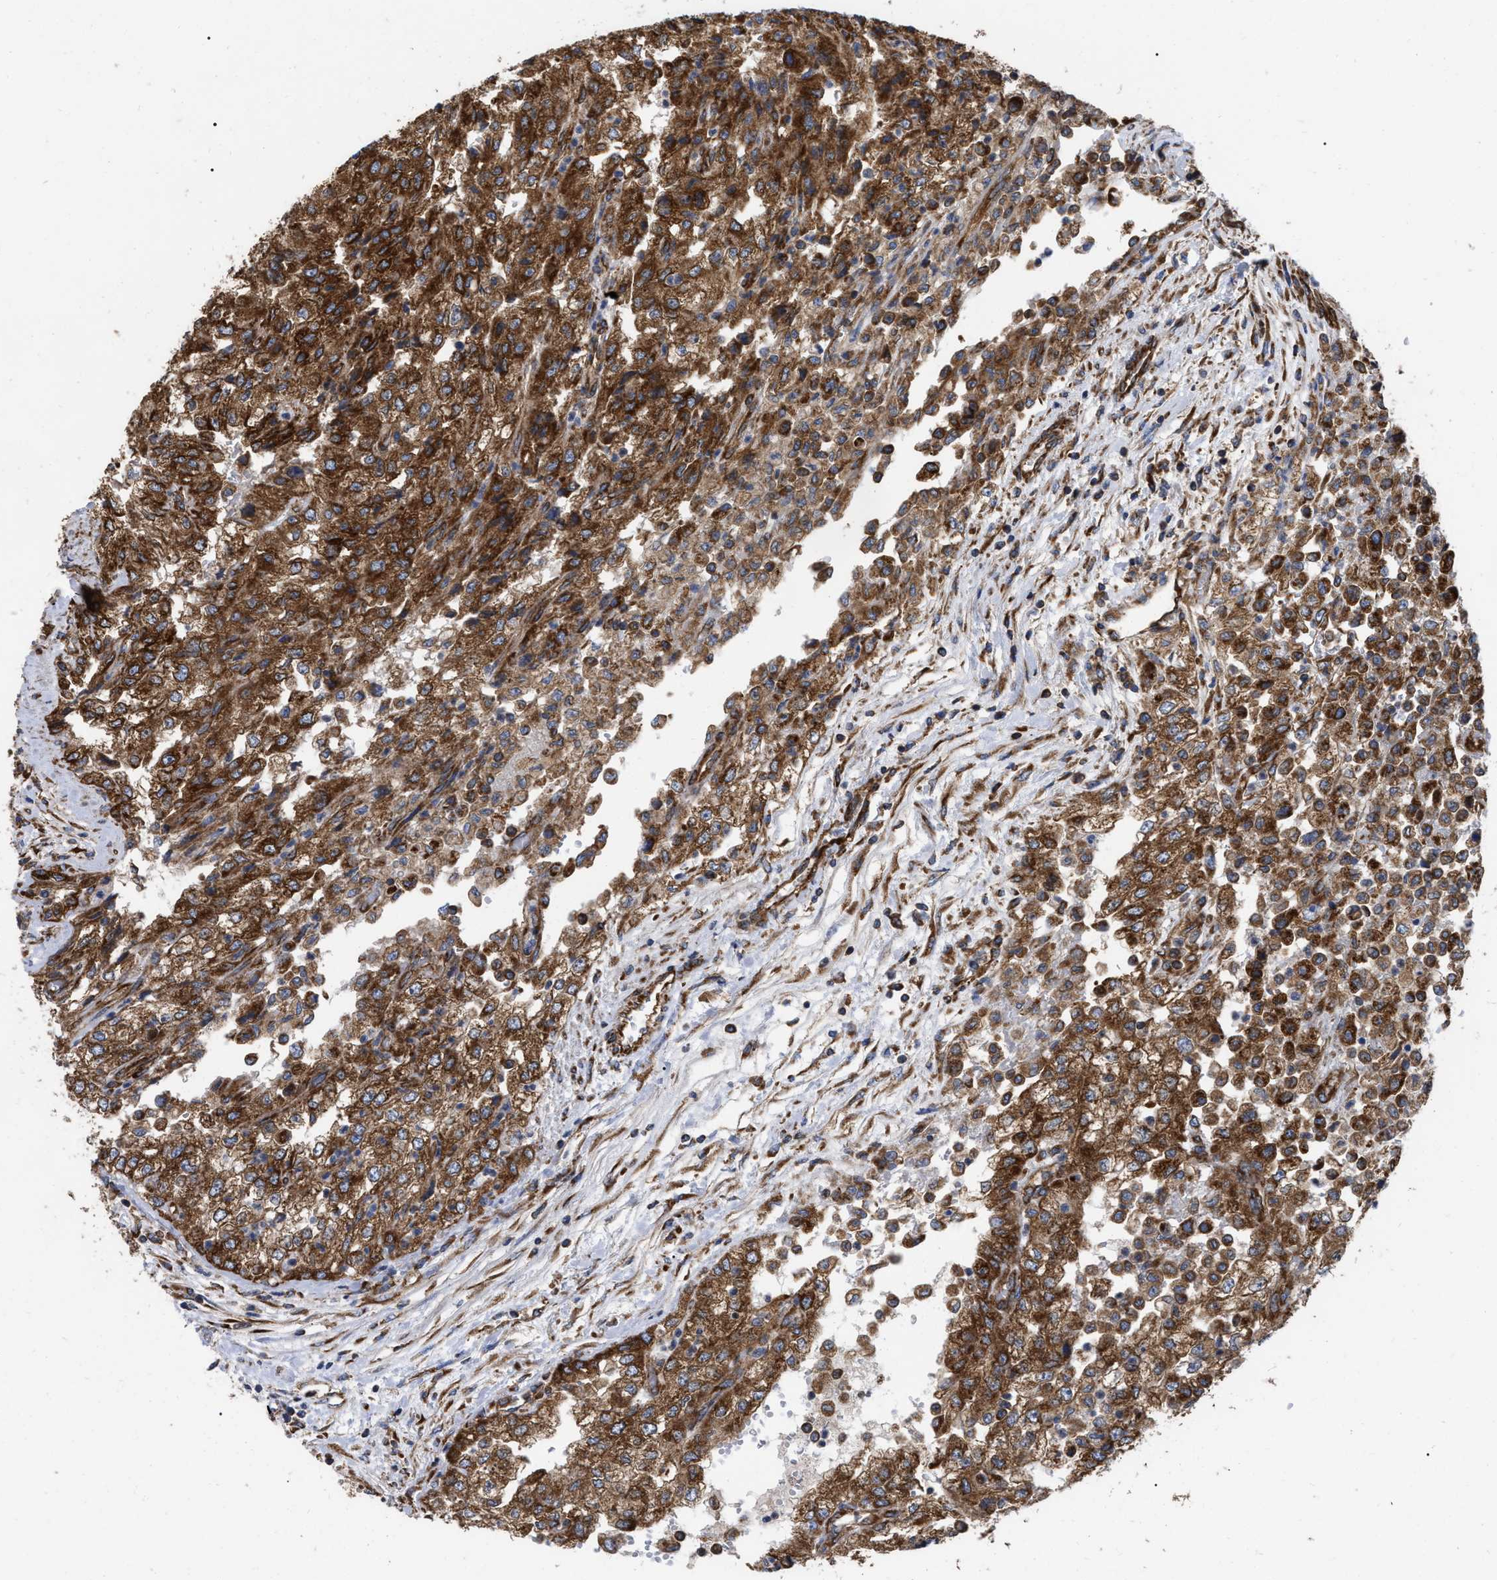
{"staining": {"intensity": "strong", "quantity": ">75%", "location": "cytoplasmic/membranous"}, "tissue": "renal cancer", "cell_type": "Tumor cells", "image_type": "cancer", "snomed": [{"axis": "morphology", "description": "Adenocarcinoma, NOS"}, {"axis": "topography", "description": "Kidney"}], "caption": "Renal cancer was stained to show a protein in brown. There is high levels of strong cytoplasmic/membranous staining in approximately >75% of tumor cells.", "gene": "FAM120A", "patient": {"sex": "female", "age": 54}}